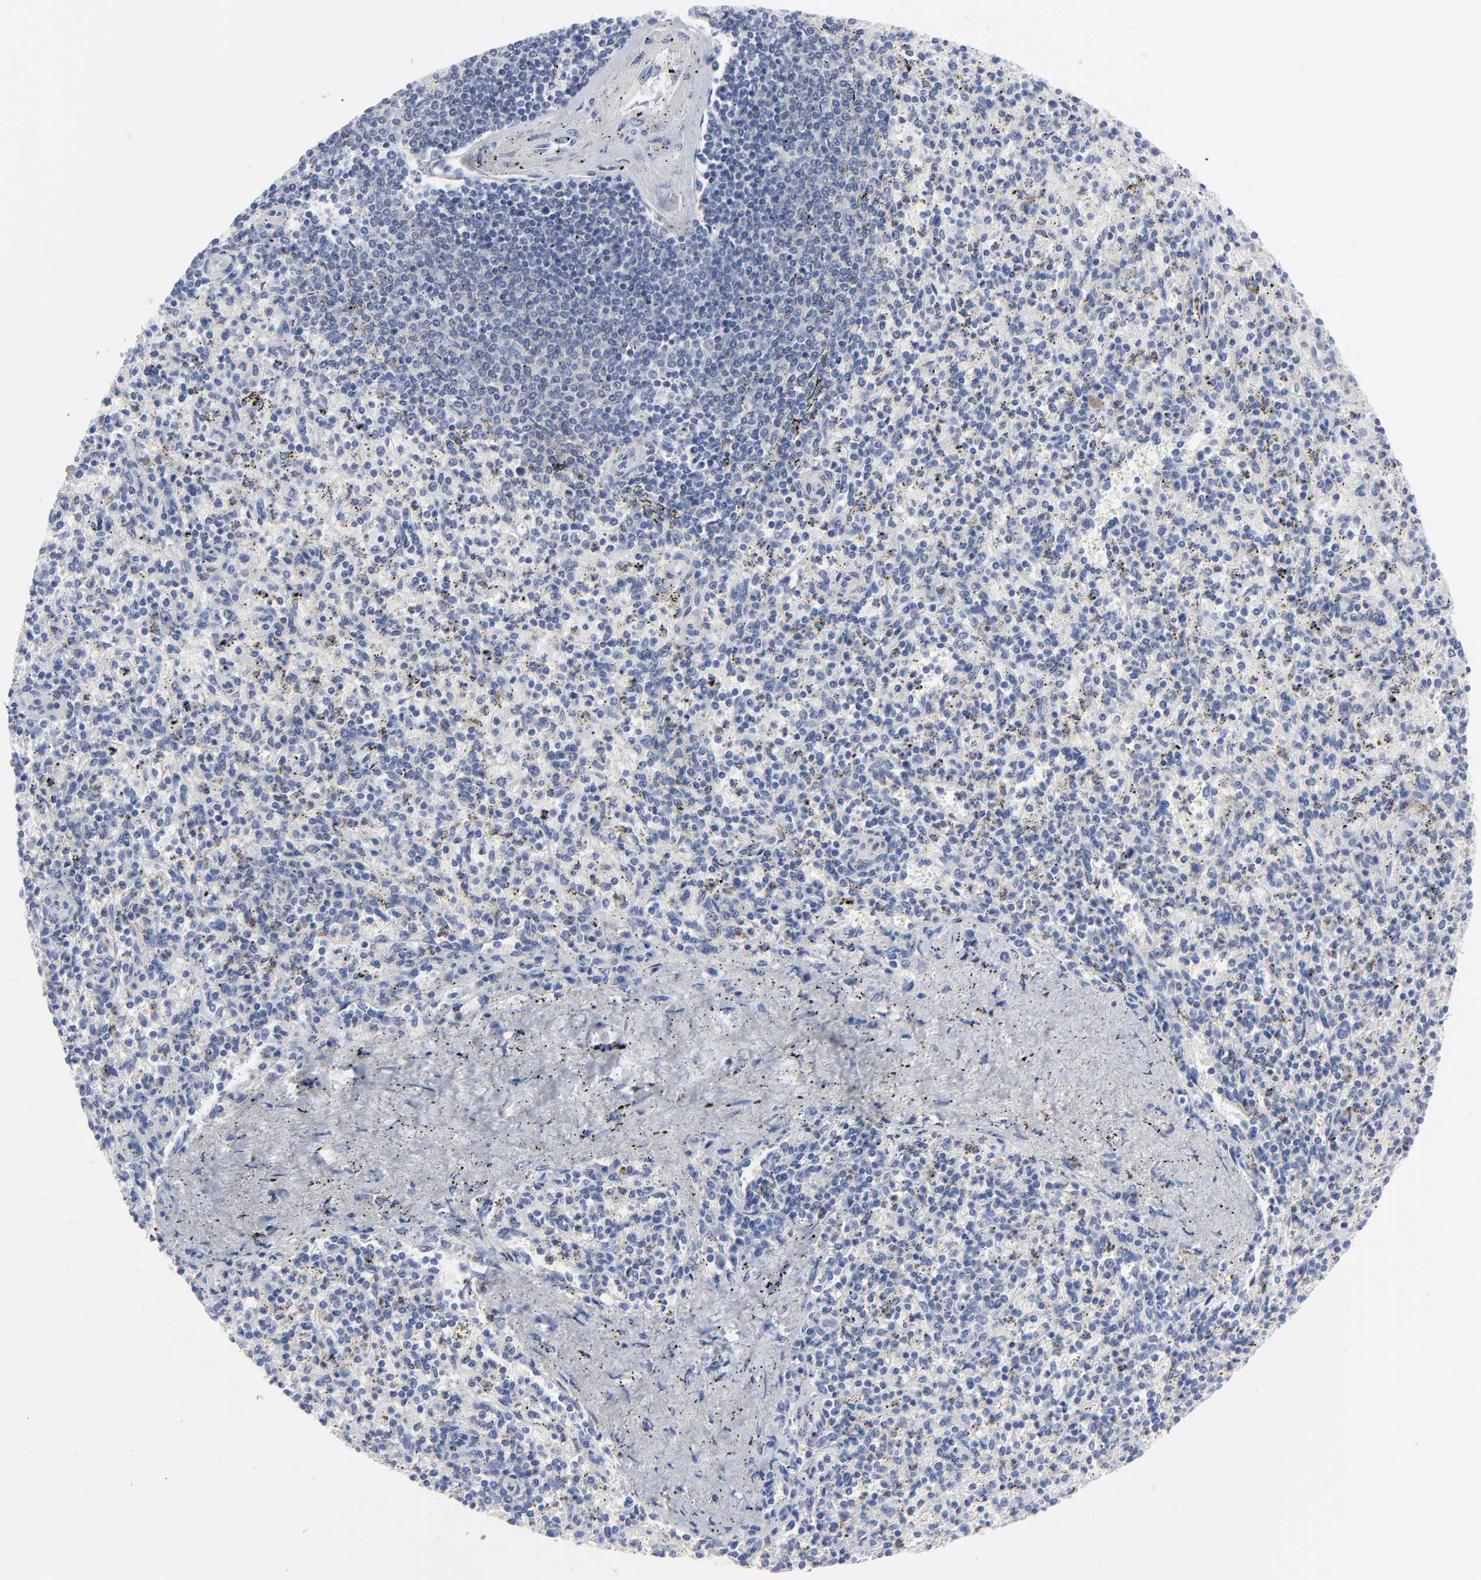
{"staining": {"intensity": "negative", "quantity": "none", "location": "none"}, "tissue": "spleen", "cell_type": "Cells in red pulp", "image_type": "normal", "snomed": [{"axis": "morphology", "description": "Normal tissue, NOS"}, {"axis": "topography", "description": "Spleen"}], "caption": "The immunohistochemistry (IHC) micrograph has no significant expression in cells in red pulp of spleen. (DAB (3,3'-diaminobenzidine) immunohistochemistry, high magnification).", "gene": "CLEC4G", "patient": {"sex": "male", "age": 72}}